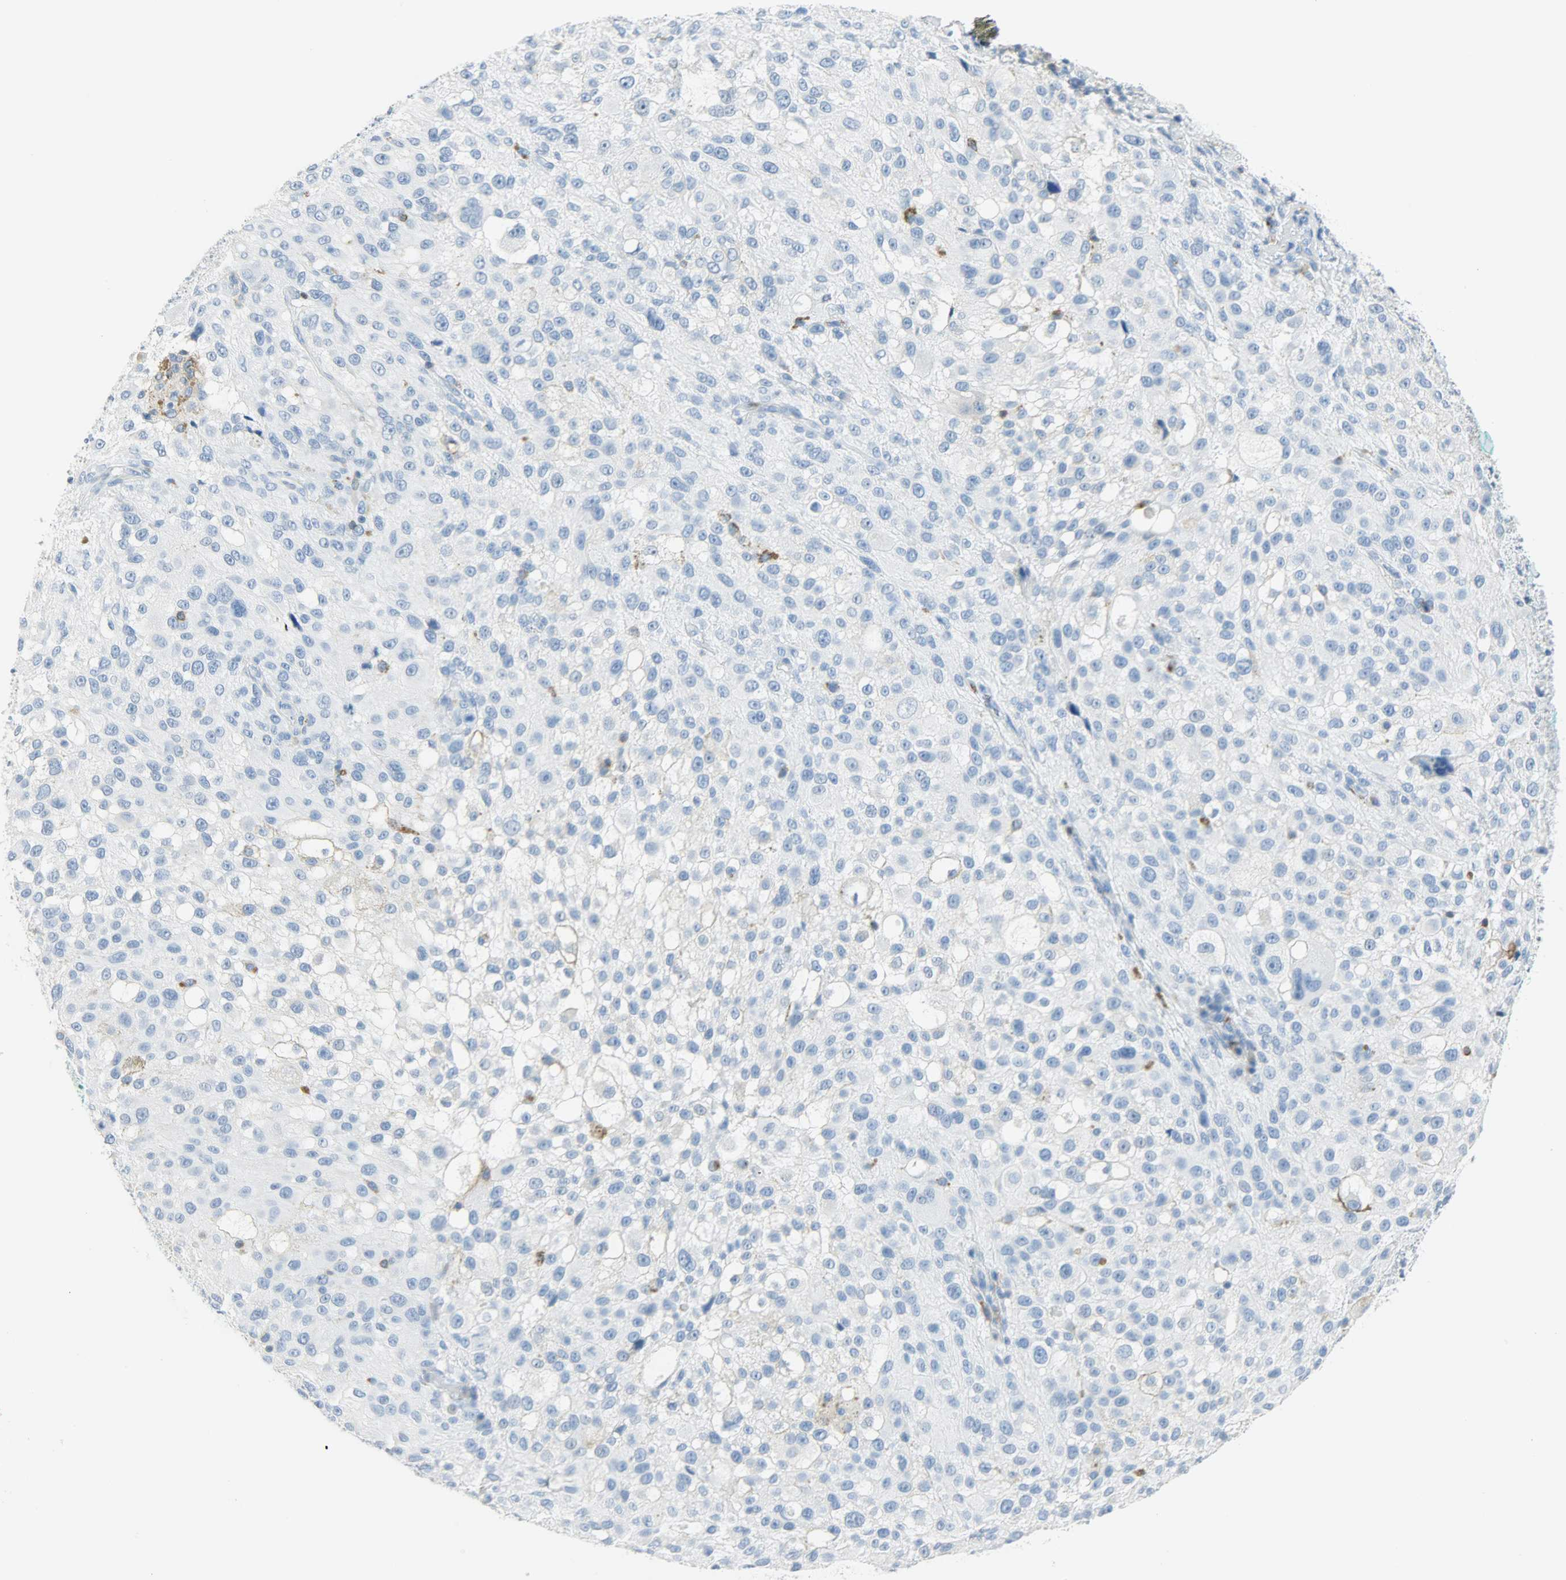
{"staining": {"intensity": "negative", "quantity": "none", "location": "none"}, "tissue": "melanoma", "cell_type": "Tumor cells", "image_type": "cancer", "snomed": [{"axis": "morphology", "description": "Necrosis, NOS"}, {"axis": "morphology", "description": "Malignant melanoma, NOS"}, {"axis": "topography", "description": "Skin"}], "caption": "Immunohistochemical staining of melanoma reveals no significant staining in tumor cells. (DAB (3,3'-diaminobenzidine) immunohistochemistry (IHC) visualized using brightfield microscopy, high magnification).", "gene": "PTPN6", "patient": {"sex": "female", "age": 87}}